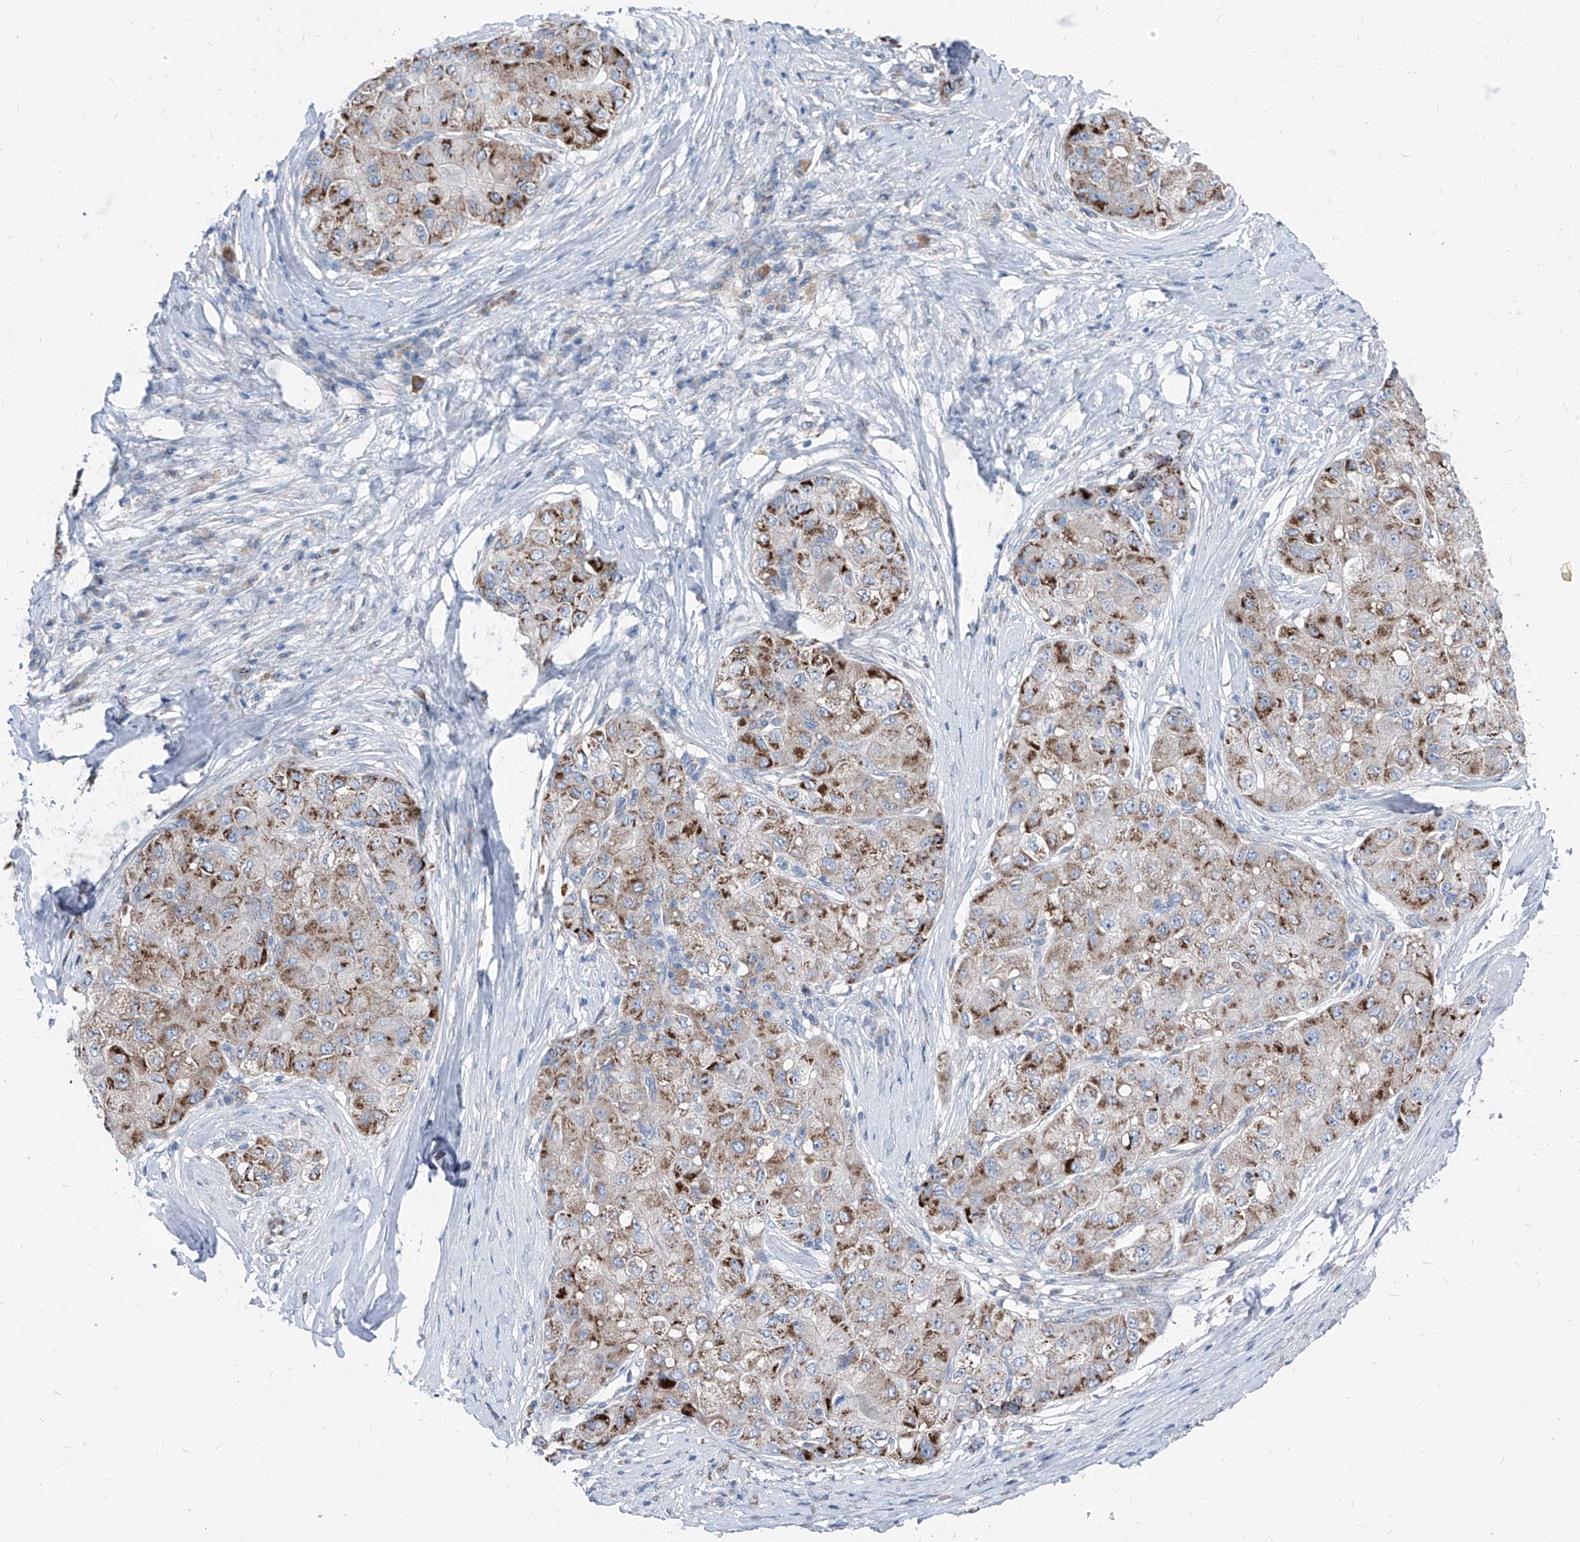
{"staining": {"intensity": "moderate", "quantity": ">75%", "location": "cytoplasmic/membranous"}, "tissue": "liver cancer", "cell_type": "Tumor cells", "image_type": "cancer", "snomed": [{"axis": "morphology", "description": "Carcinoma, Hepatocellular, NOS"}, {"axis": "topography", "description": "Liver"}], "caption": "IHC histopathology image of neoplastic tissue: liver cancer stained using immunohistochemistry (IHC) reveals medium levels of moderate protein expression localized specifically in the cytoplasmic/membranous of tumor cells, appearing as a cytoplasmic/membranous brown color.", "gene": "AGPS", "patient": {"sex": "male", "age": 80}}